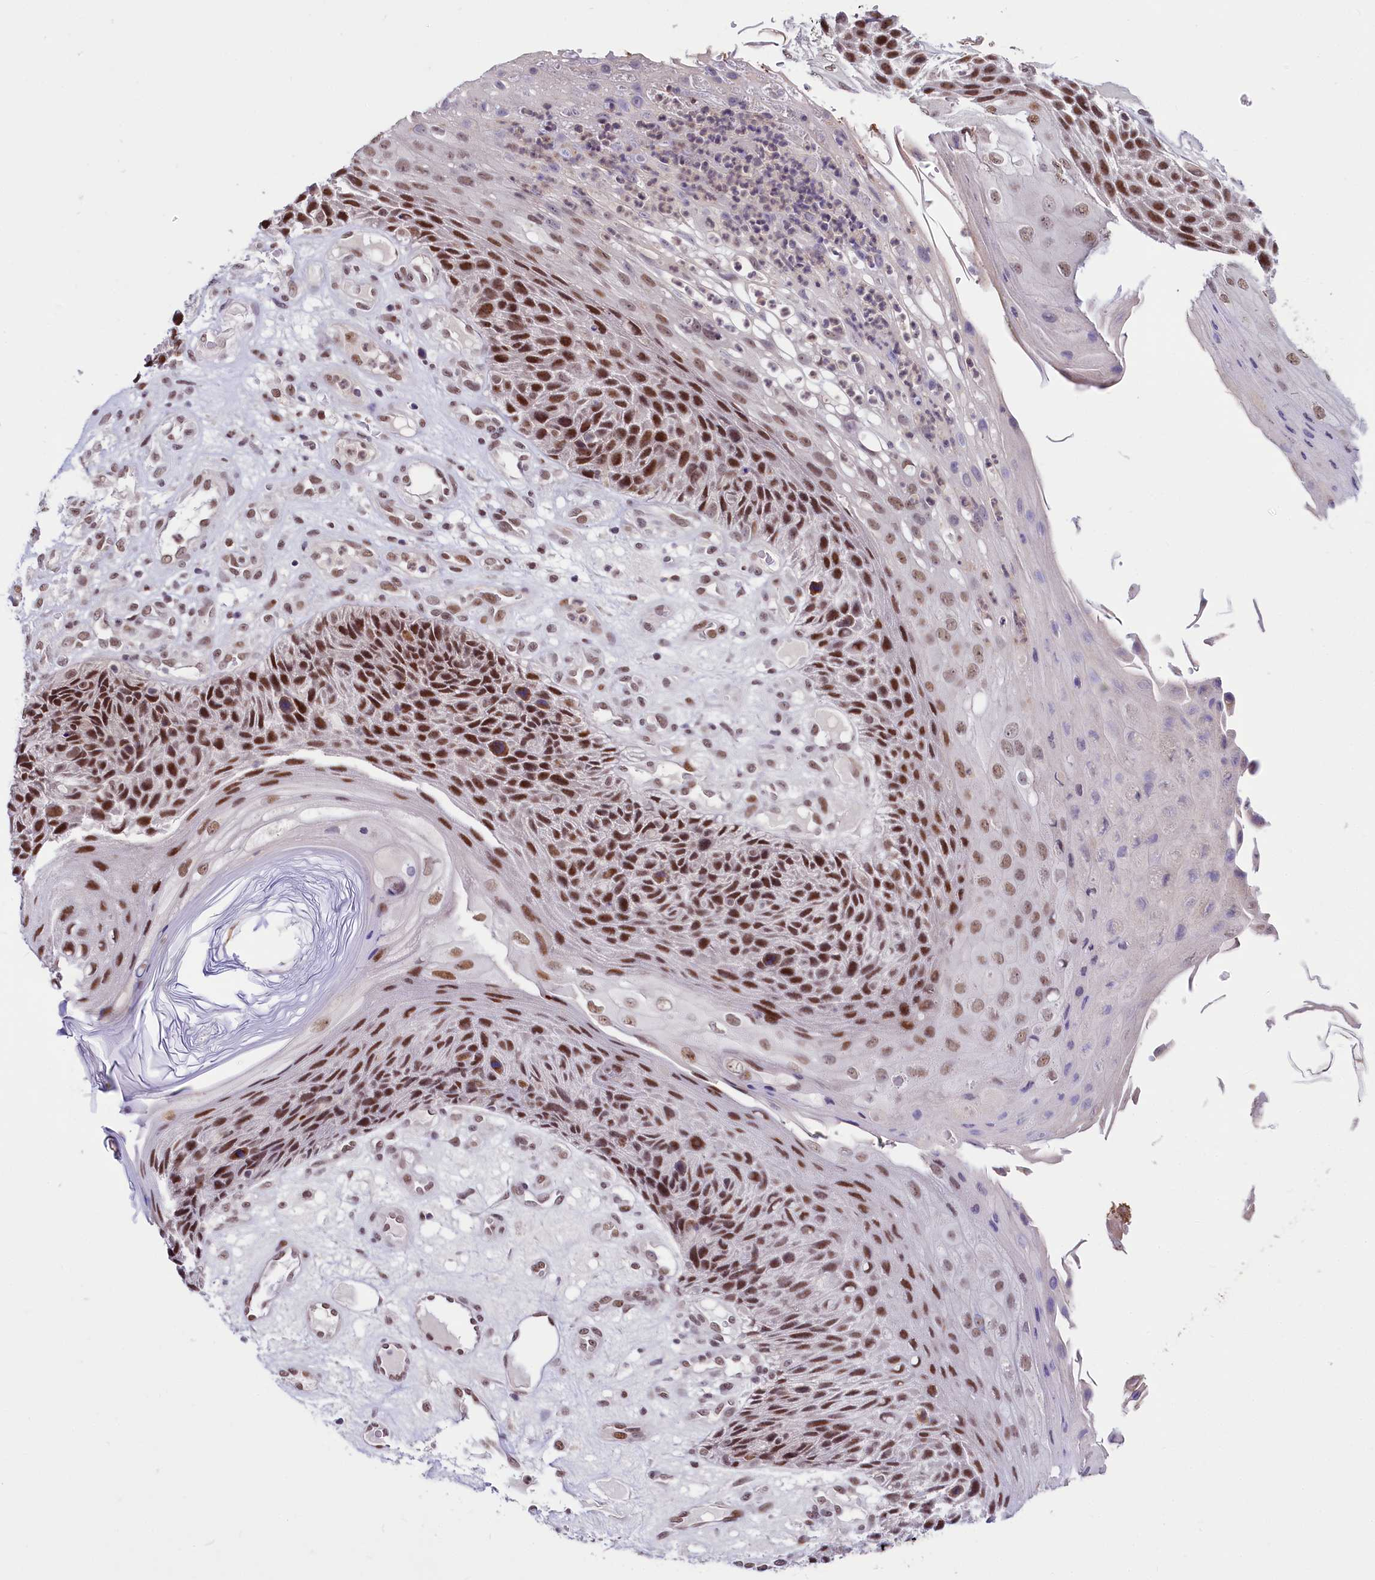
{"staining": {"intensity": "moderate", "quantity": "25%-75%", "location": "nuclear"}, "tissue": "skin cancer", "cell_type": "Tumor cells", "image_type": "cancer", "snomed": [{"axis": "morphology", "description": "Squamous cell carcinoma, NOS"}, {"axis": "topography", "description": "Skin"}], "caption": "The immunohistochemical stain shows moderate nuclear positivity in tumor cells of skin cancer (squamous cell carcinoma) tissue.", "gene": "SCAF11", "patient": {"sex": "female", "age": 88}}